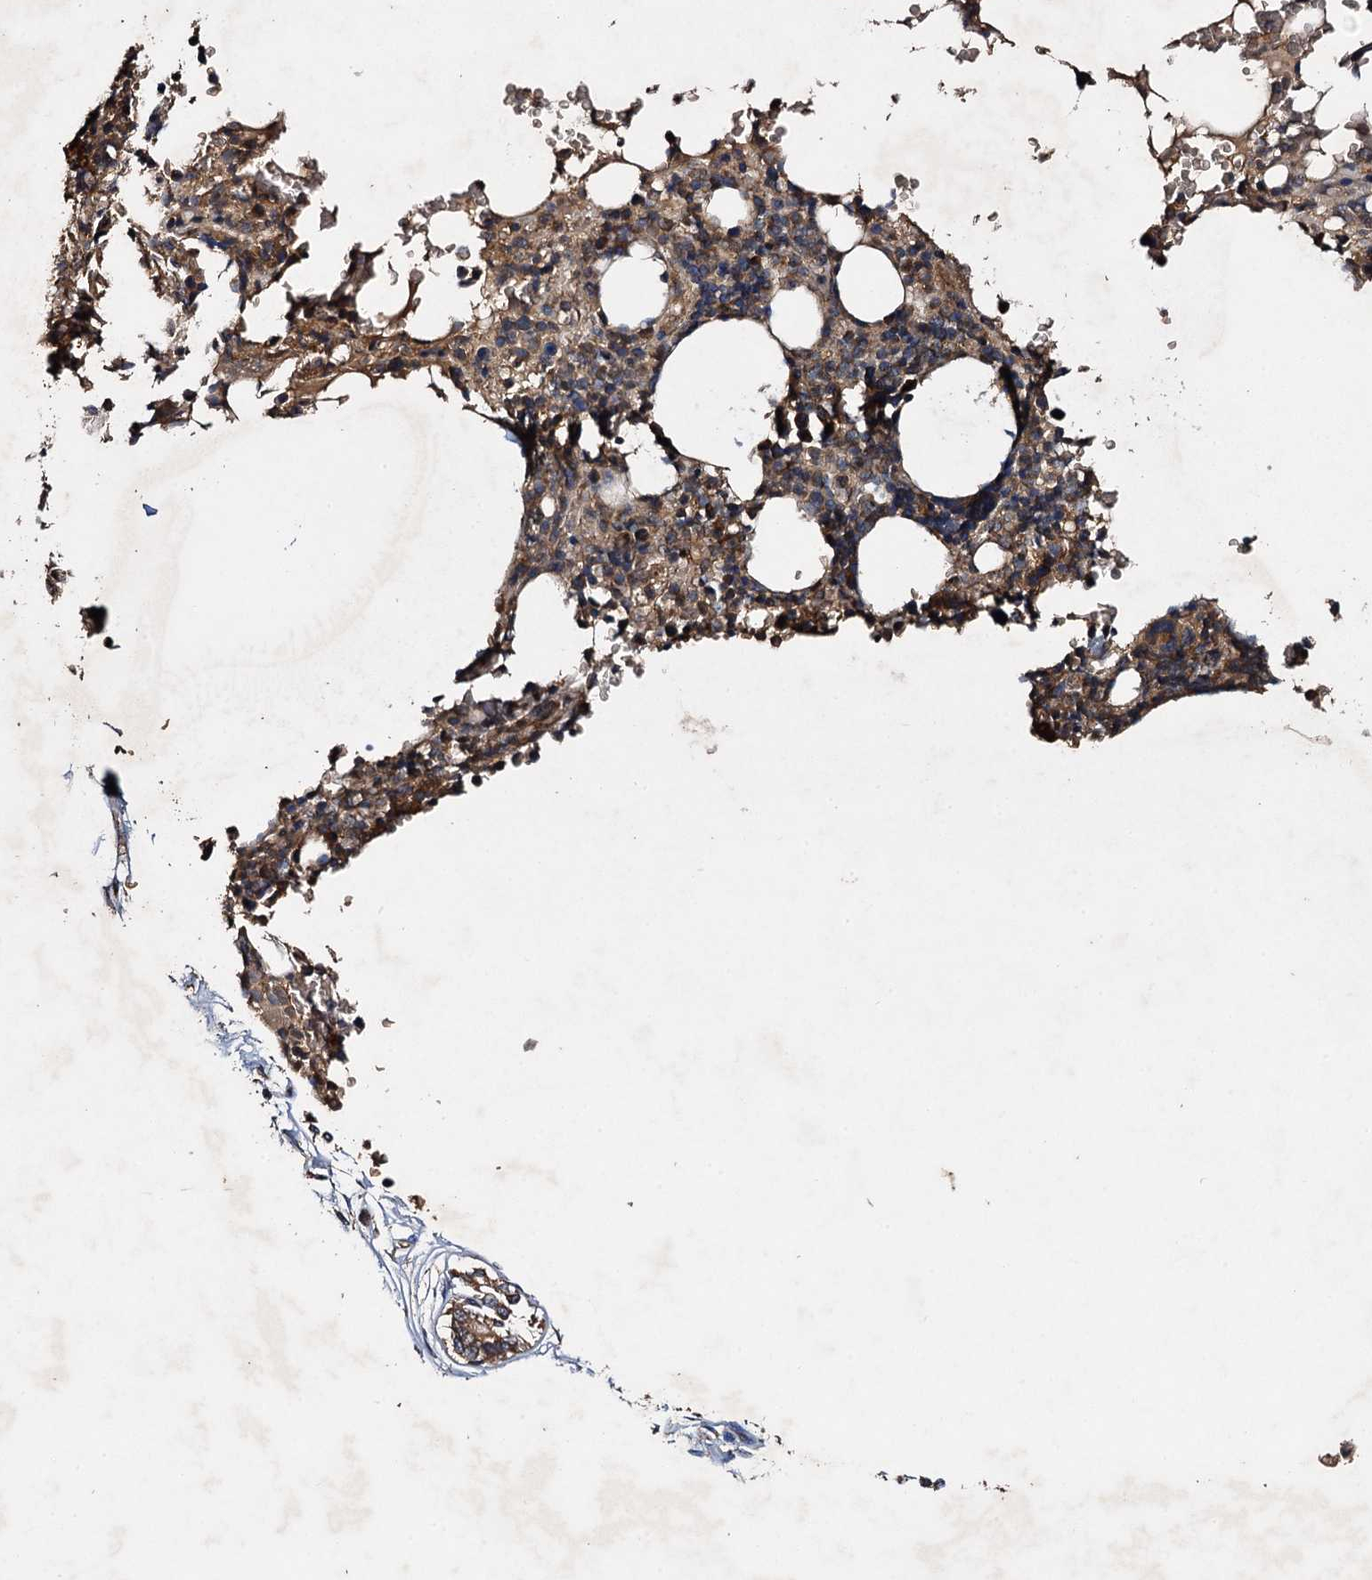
{"staining": {"intensity": "moderate", "quantity": "25%-75%", "location": "cytoplasmic/membranous"}, "tissue": "bone marrow", "cell_type": "Hematopoietic cells", "image_type": "normal", "snomed": [{"axis": "morphology", "description": "Normal tissue, NOS"}, {"axis": "topography", "description": "Bone marrow"}], "caption": "Hematopoietic cells show moderate cytoplasmic/membranous expression in approximately 25%-75% of cells in normal bone marrow.", "gene": "NDUFA13", "patient": {"sex": "male", "age": 58}}